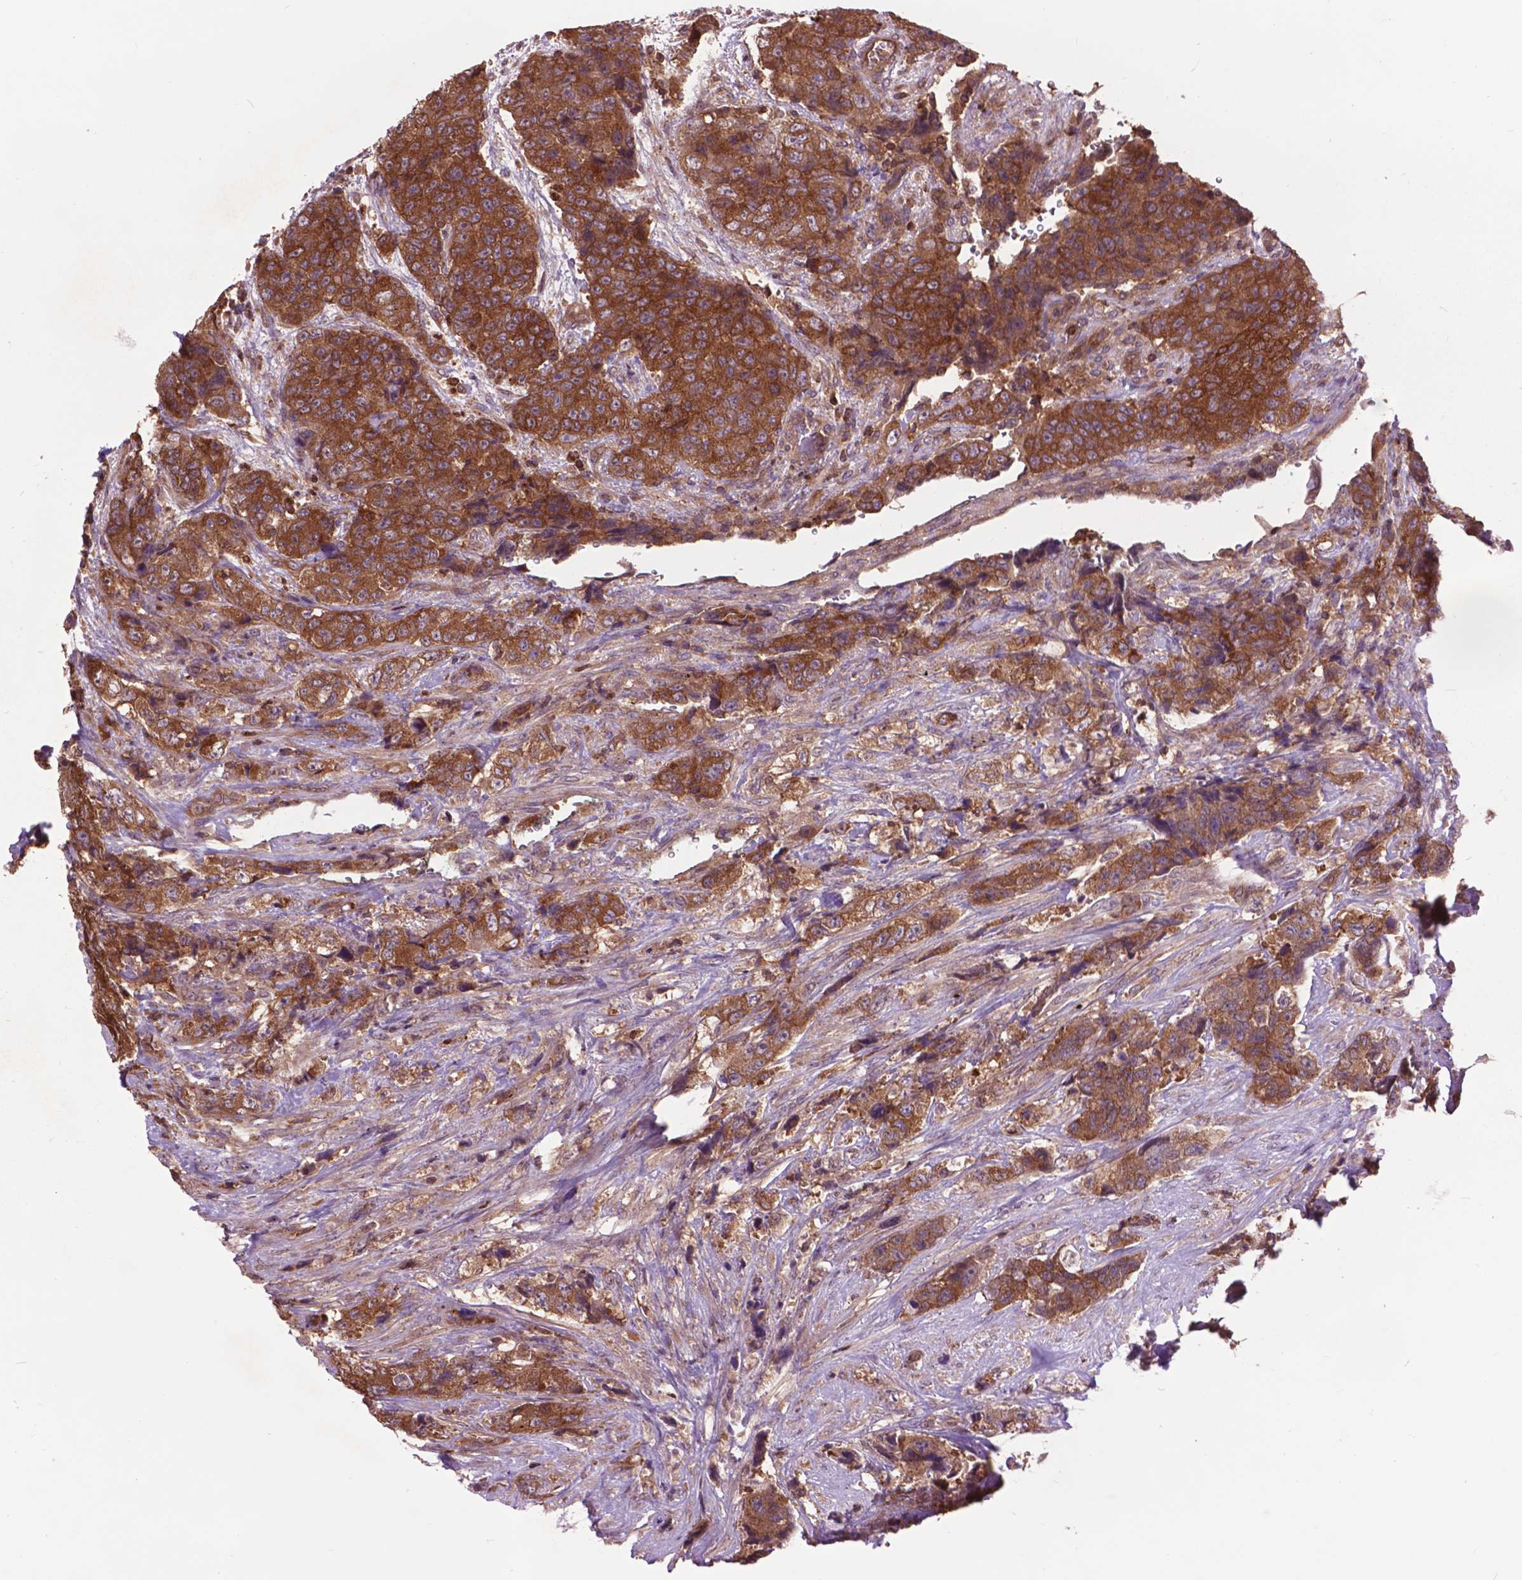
{"staining": {"intensity": "strong", "quantity": ">75%", "location": "cytoplasmic/membranous"}, "tissue": "urothelial cancer", "cell_type": "Tumor cells", "image_type": "cancer", "snomed": [{"axis": "morphology", "description": "Urothelial carcinoma, High grade"}, {"axis": "topography", "description": "Urinary bladder"}], "caption": "Brown immunohistochemical staining in urothelial carcinoma (high-grade) displays strong cytoplasmic/membranous expression in about >75% of tumor cells.", "gene": "ARAF", "patient": {"sex": "female", "age": 78}}